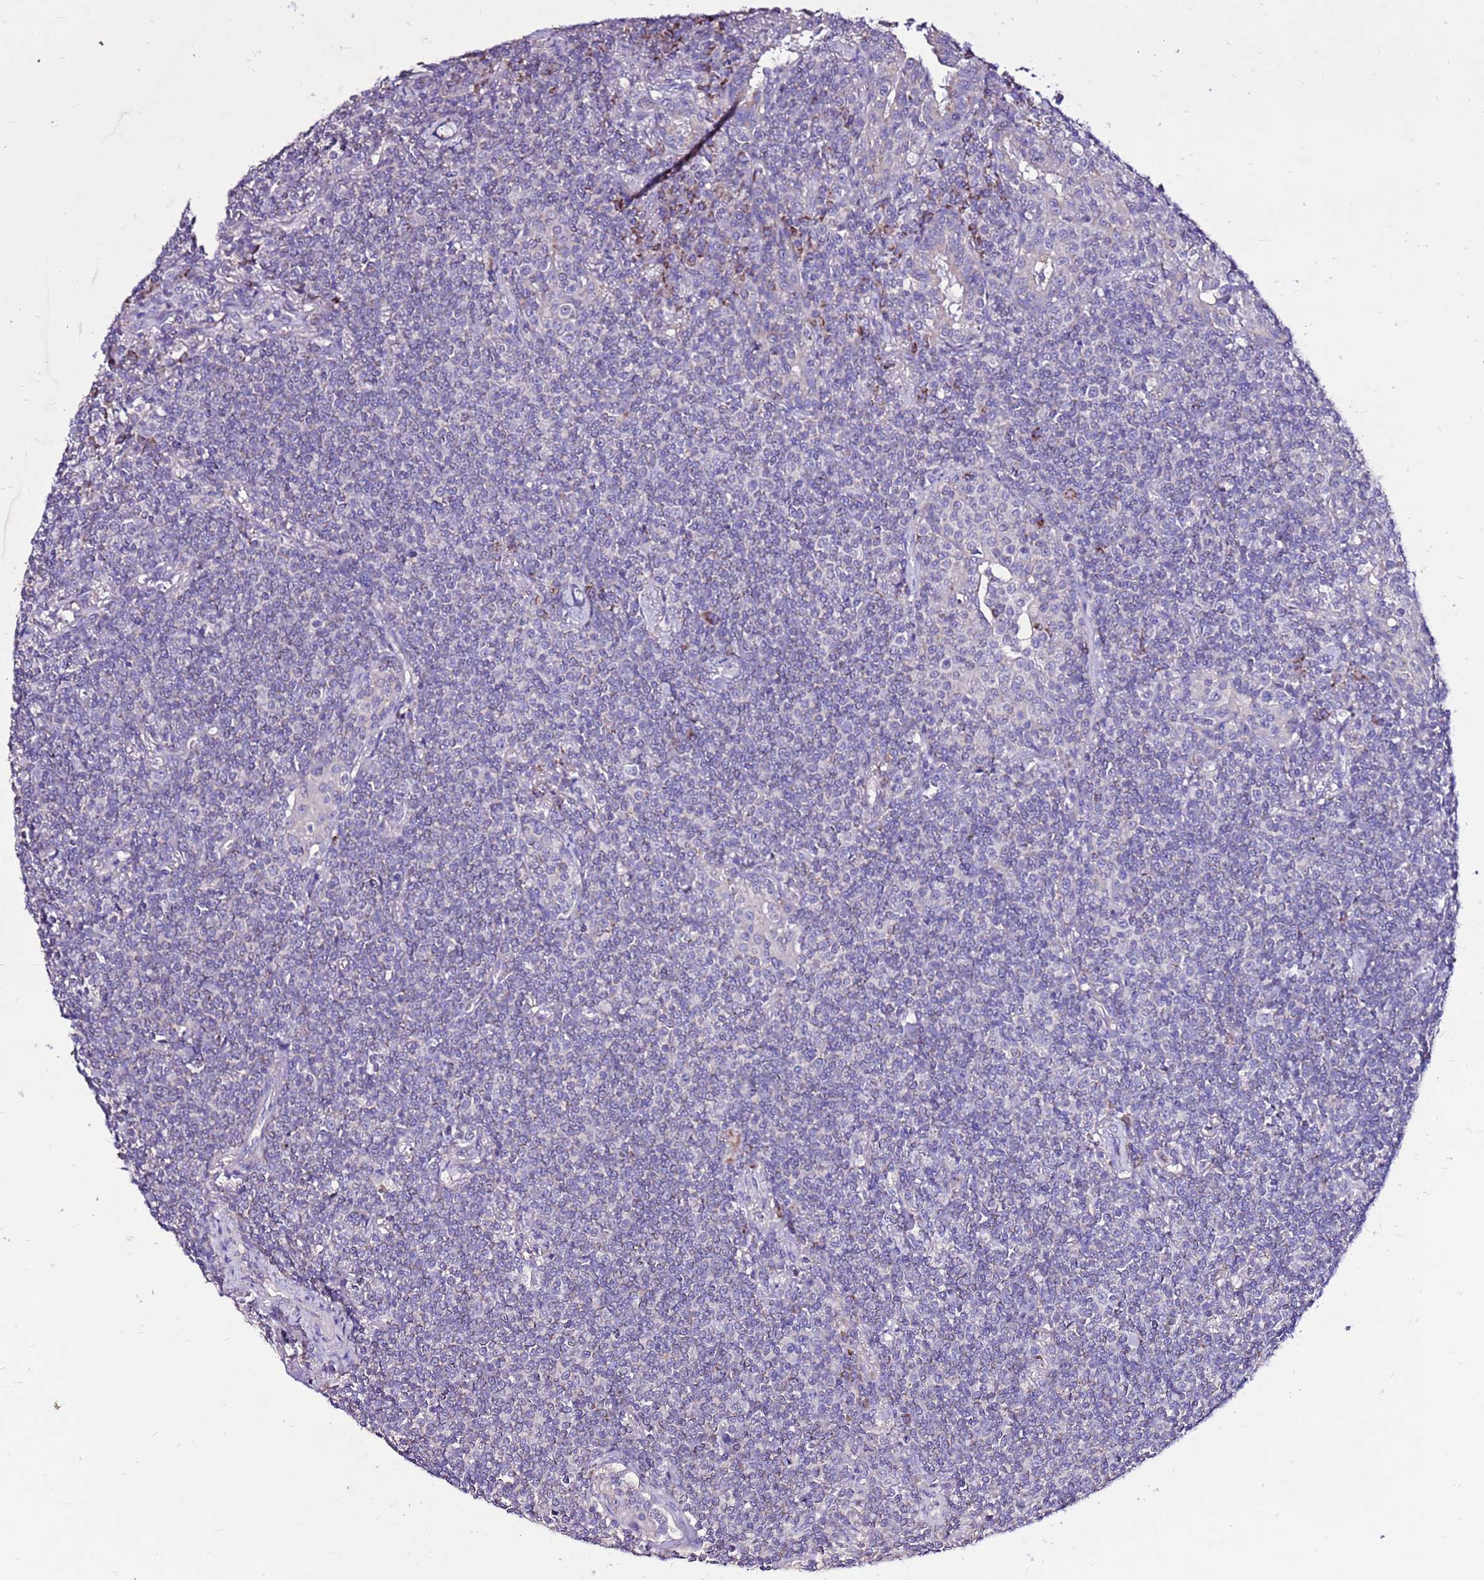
{"staining": {"intensity": "negative", "quantity": "none", "location": "none"}, "tissue": "lymphoma", "cell_type": "Tumor cells", "image_type": "cancer", "snomed": [{"axis": "morphology", "description": "Malignant lymphoma, non-Hodgkin's type, Low grade"}, {"axis": "topography", "description": "Lung"}], "caption": "This is a histopathology image of IHC staining of malignant lymphoma, non-Hodgkin's type (low-grade), which shows no staining in tumor cells.", "gene": "TMEM106C", "patient": {"sex": "female", "age": 71}}